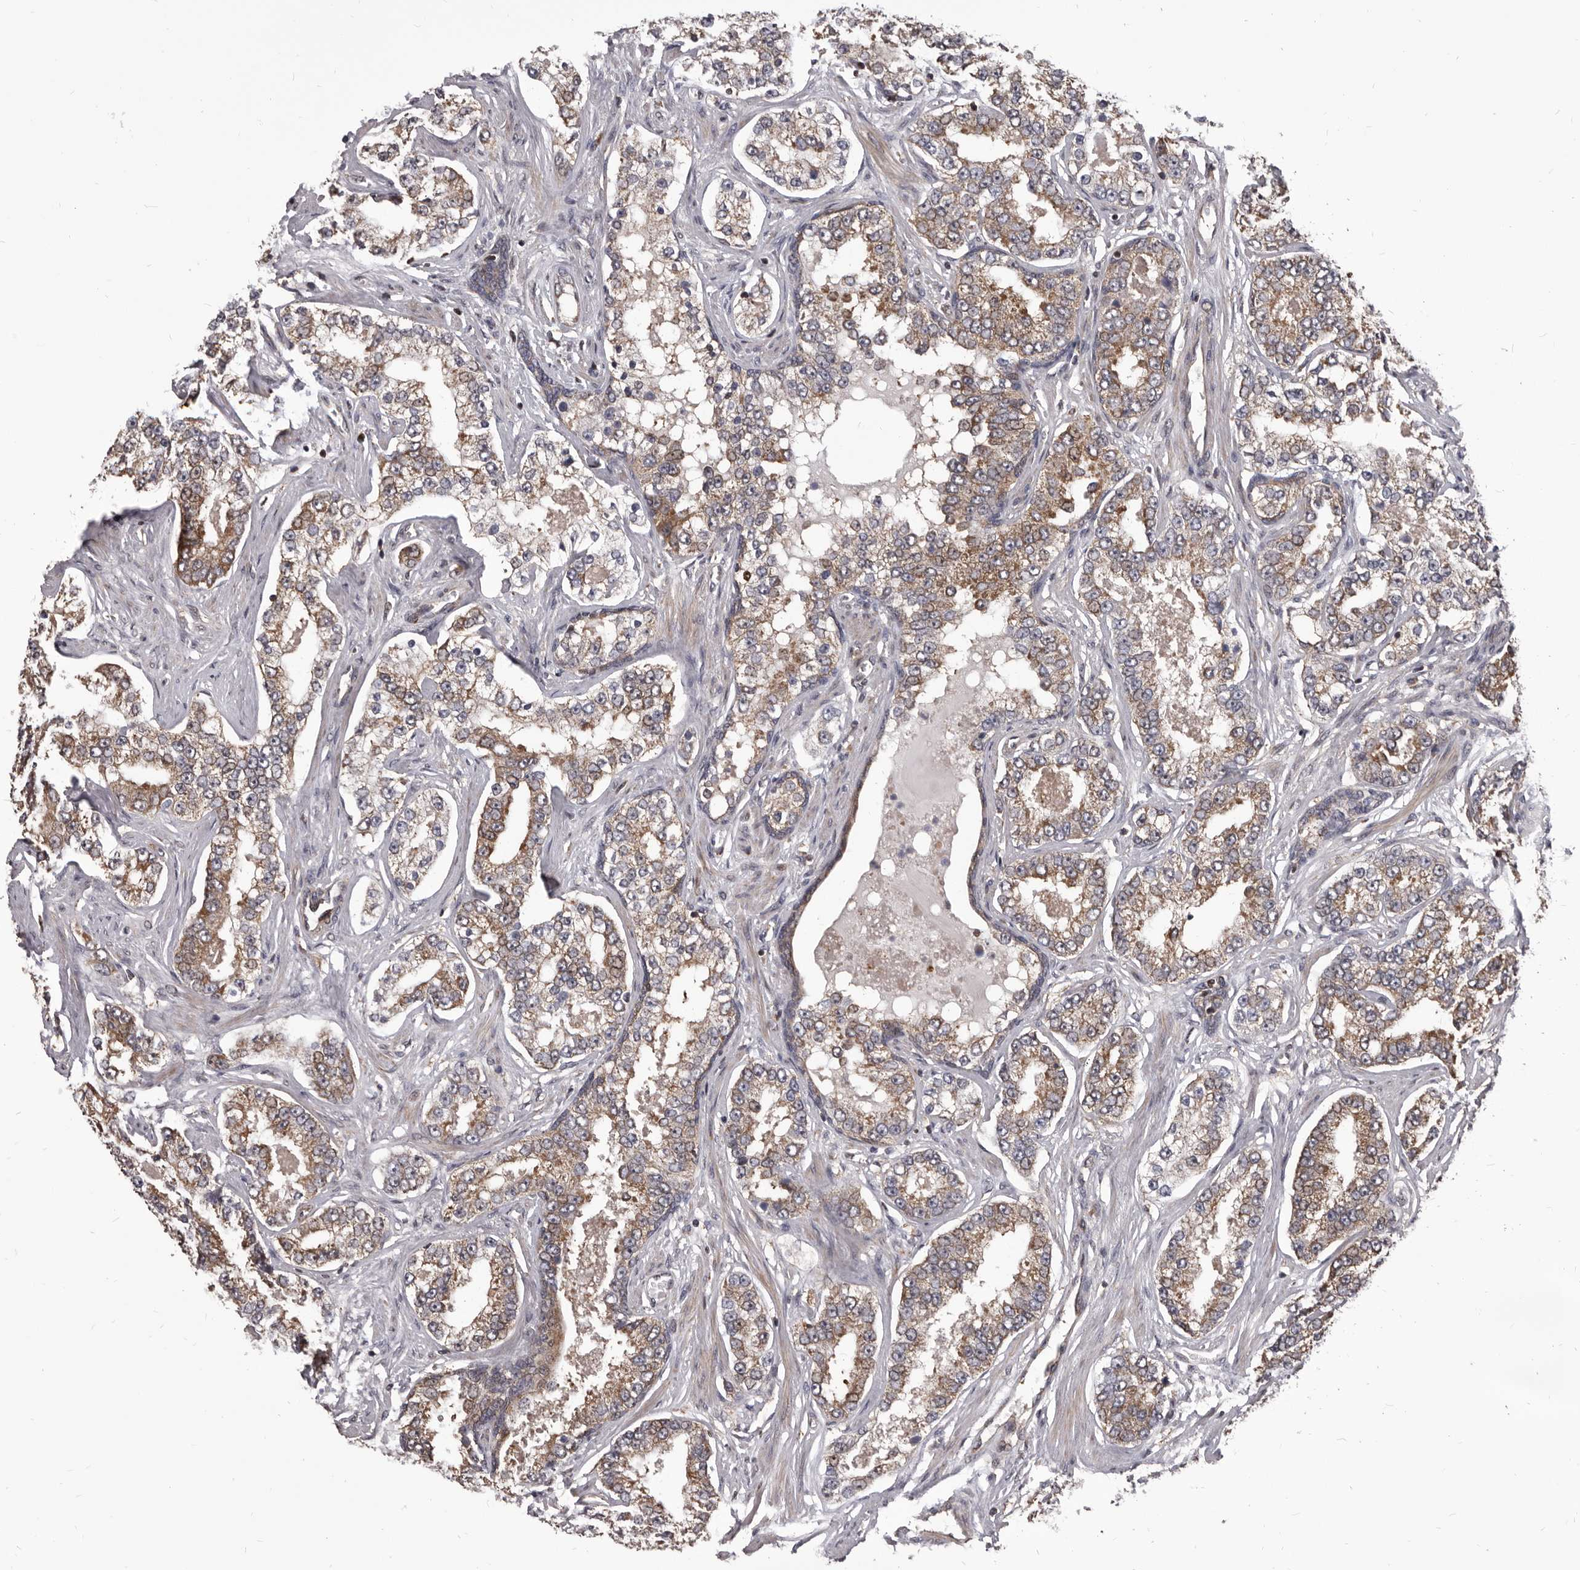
{"staining": {"intensity": "moderate", "quantity": ">75%", "location": "cytoplasmic/membranous"}, "tissue": "prostate cancer", "cell_type": "Tumor cells", "image_type": "cancer", "snomed": [{"axis": "morphology", "description": "Normal tissue, NOS"}, {"axis": "morphology", "description": "Adenocarcinoma, High grade"}, {"axis": "topography", "description": "Prostate"}], "caption": "IHC micrograph of prostate cancer stained for a protein (brown), which reveals medium levels of moderate cytoplasmic/membranous staining in approximately >75% of tumor cells.", "gene": "MAP3K14", "patient": {"sex": "male", "age": 83}}